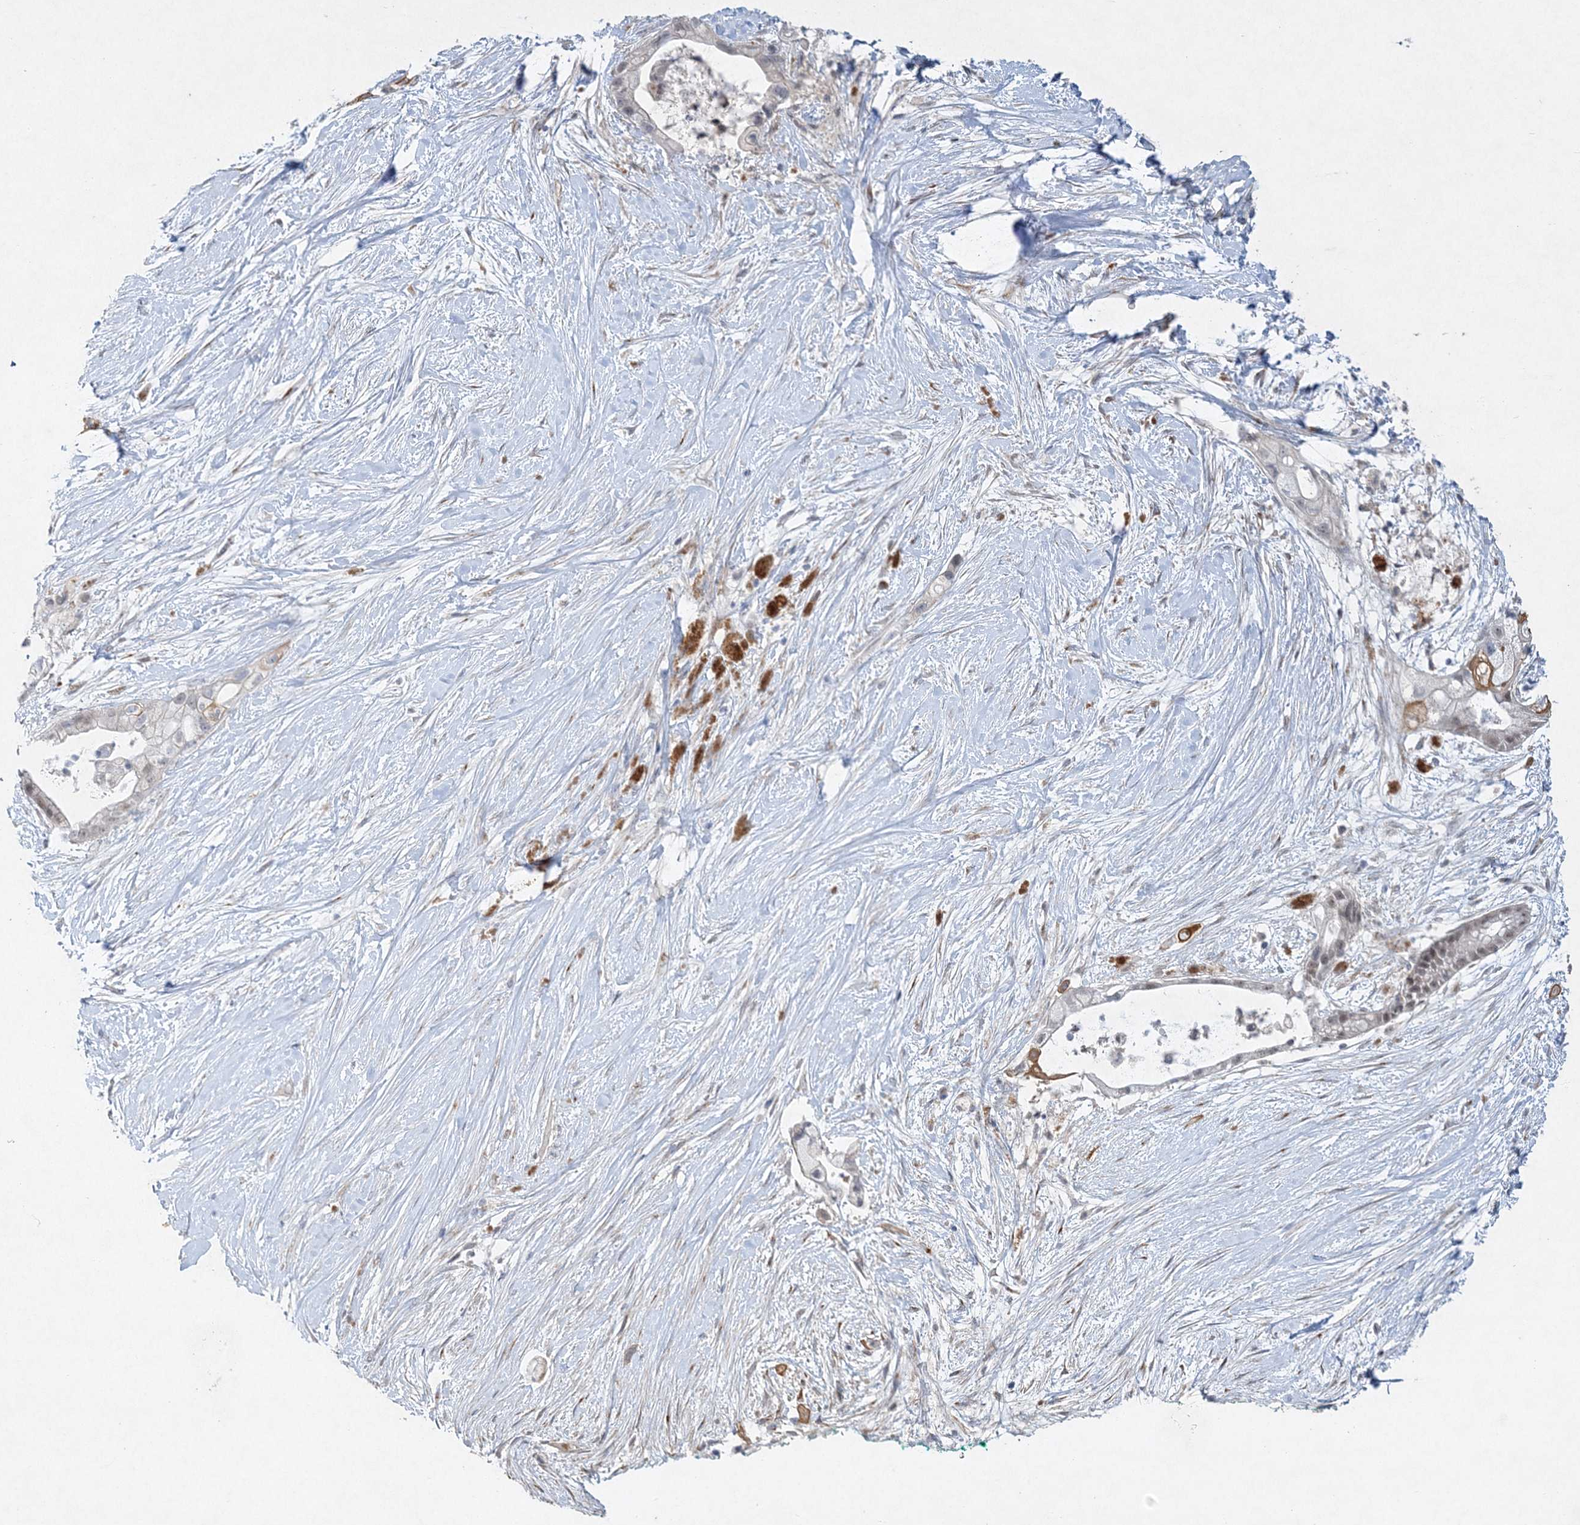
{"staining": {"intensity": "weak", "quantity": "<25%", "location": "nuclear"}, "tissue": "pancreatic cancer", "cell_type": "Tumor cells", "image_type": "cancer", "snomed": [{"axis": "morphology", "description": "Adenocarcinoma, NOS"}, {"axis": "topography", "description": "Pancreas"}], "caption": "This is a photomicrograph of IHC staining of pancreatic cancer (adenocarcinoma), which shows no staining in tumor cells. (DAB (3,3'-diaminobenzidine) IHC, high magnification).", "gene": "MAT2B", "patient": {"sex": "male", "age": 53}}